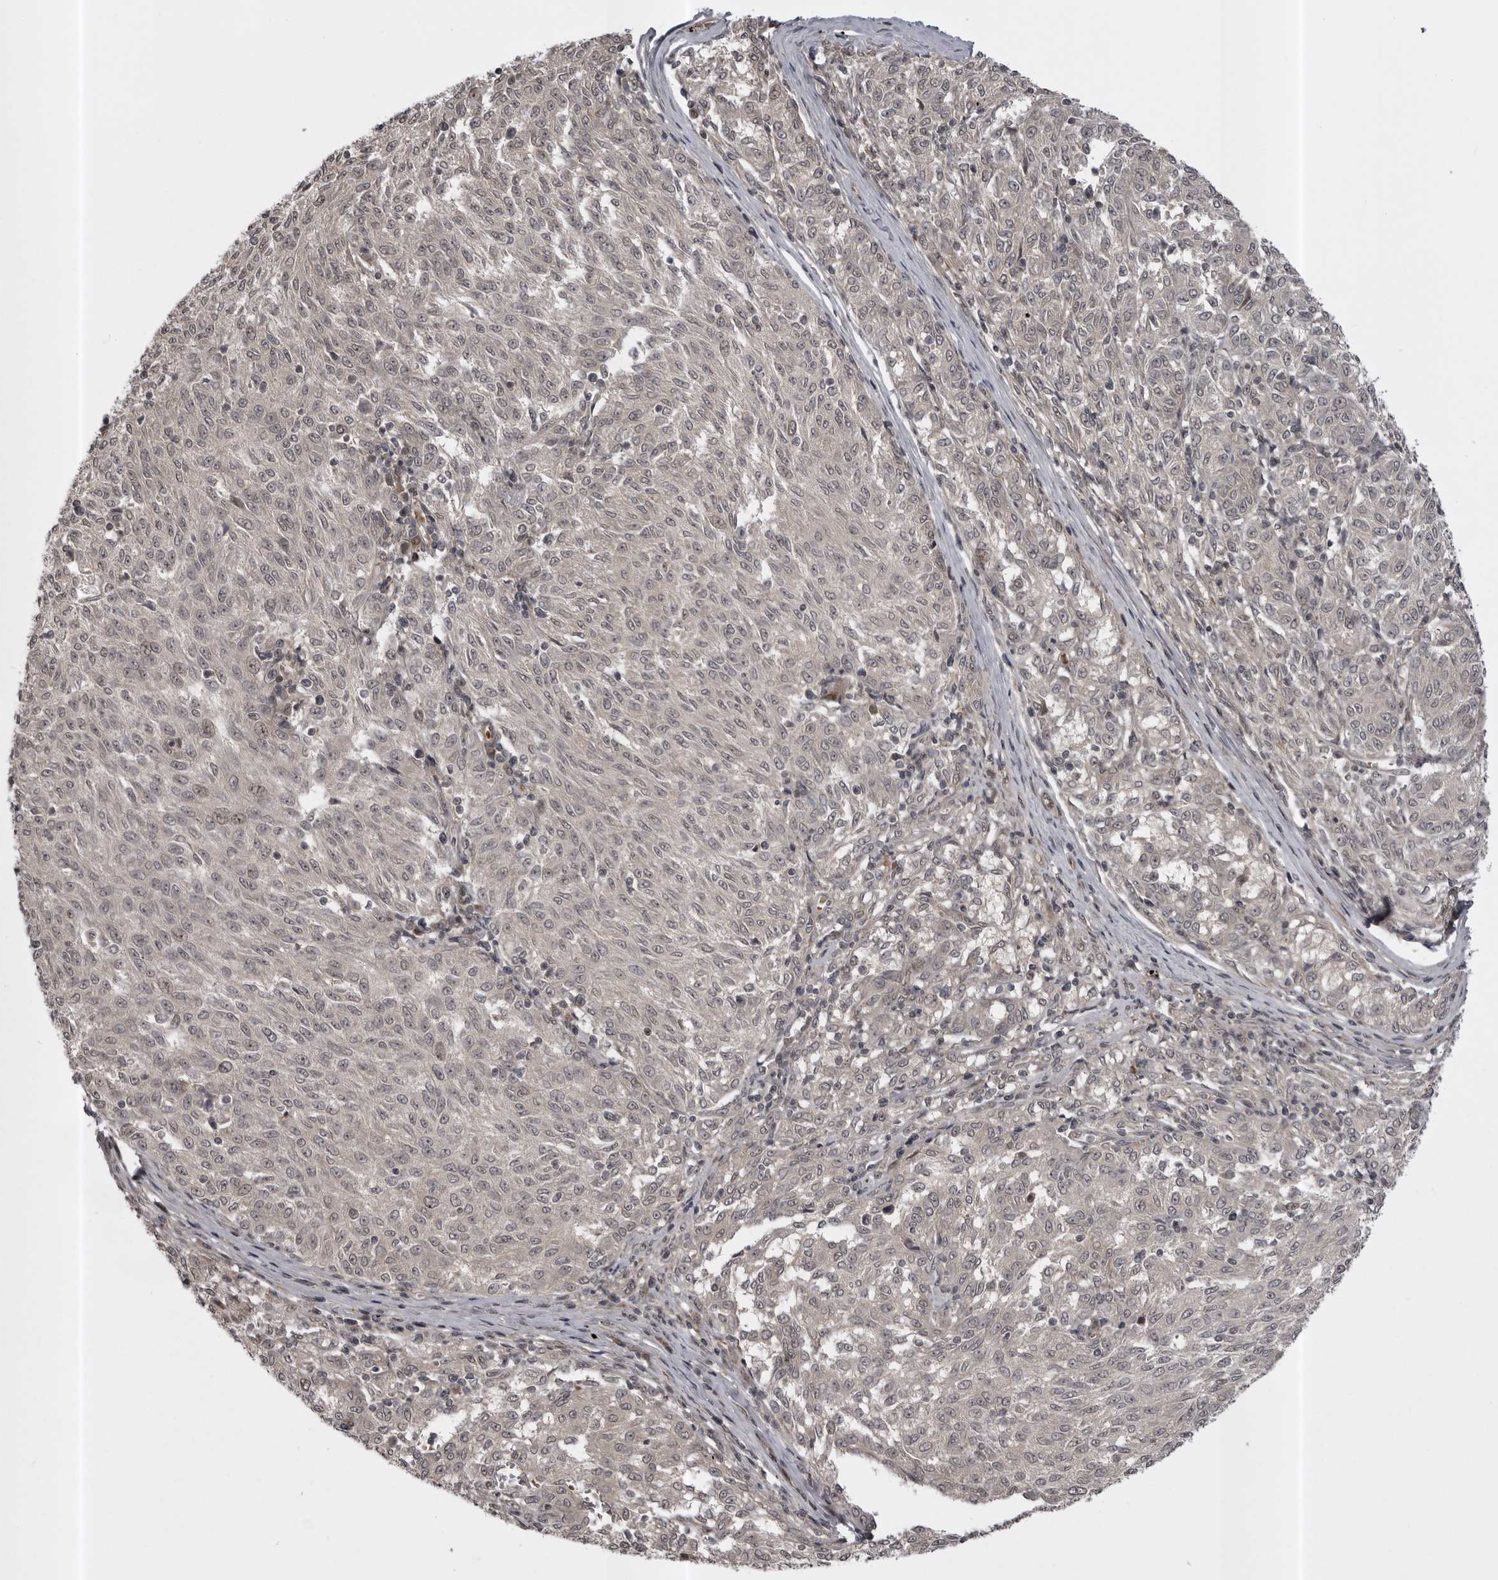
{"staining": {"intensity": "negative", "quantity": "none", "location": "none"}, "tissue": "melanoma", "cell_type": "Tumor cells", "image_type": "cancer", "snomed": [{"axis": "morphology", "description": "Malignant melanoma, NOS"}, {"axis": "topography", "description": "Skin"}], "caption": "An immunohistochemistry photomicrograph of malignant melanoma is shown. There is no staining in tumor cells of malignant melanoma. Nuclei are stained in blue.", "gene": "SNX16", "patient": {"sex": "female", "age": 72}}